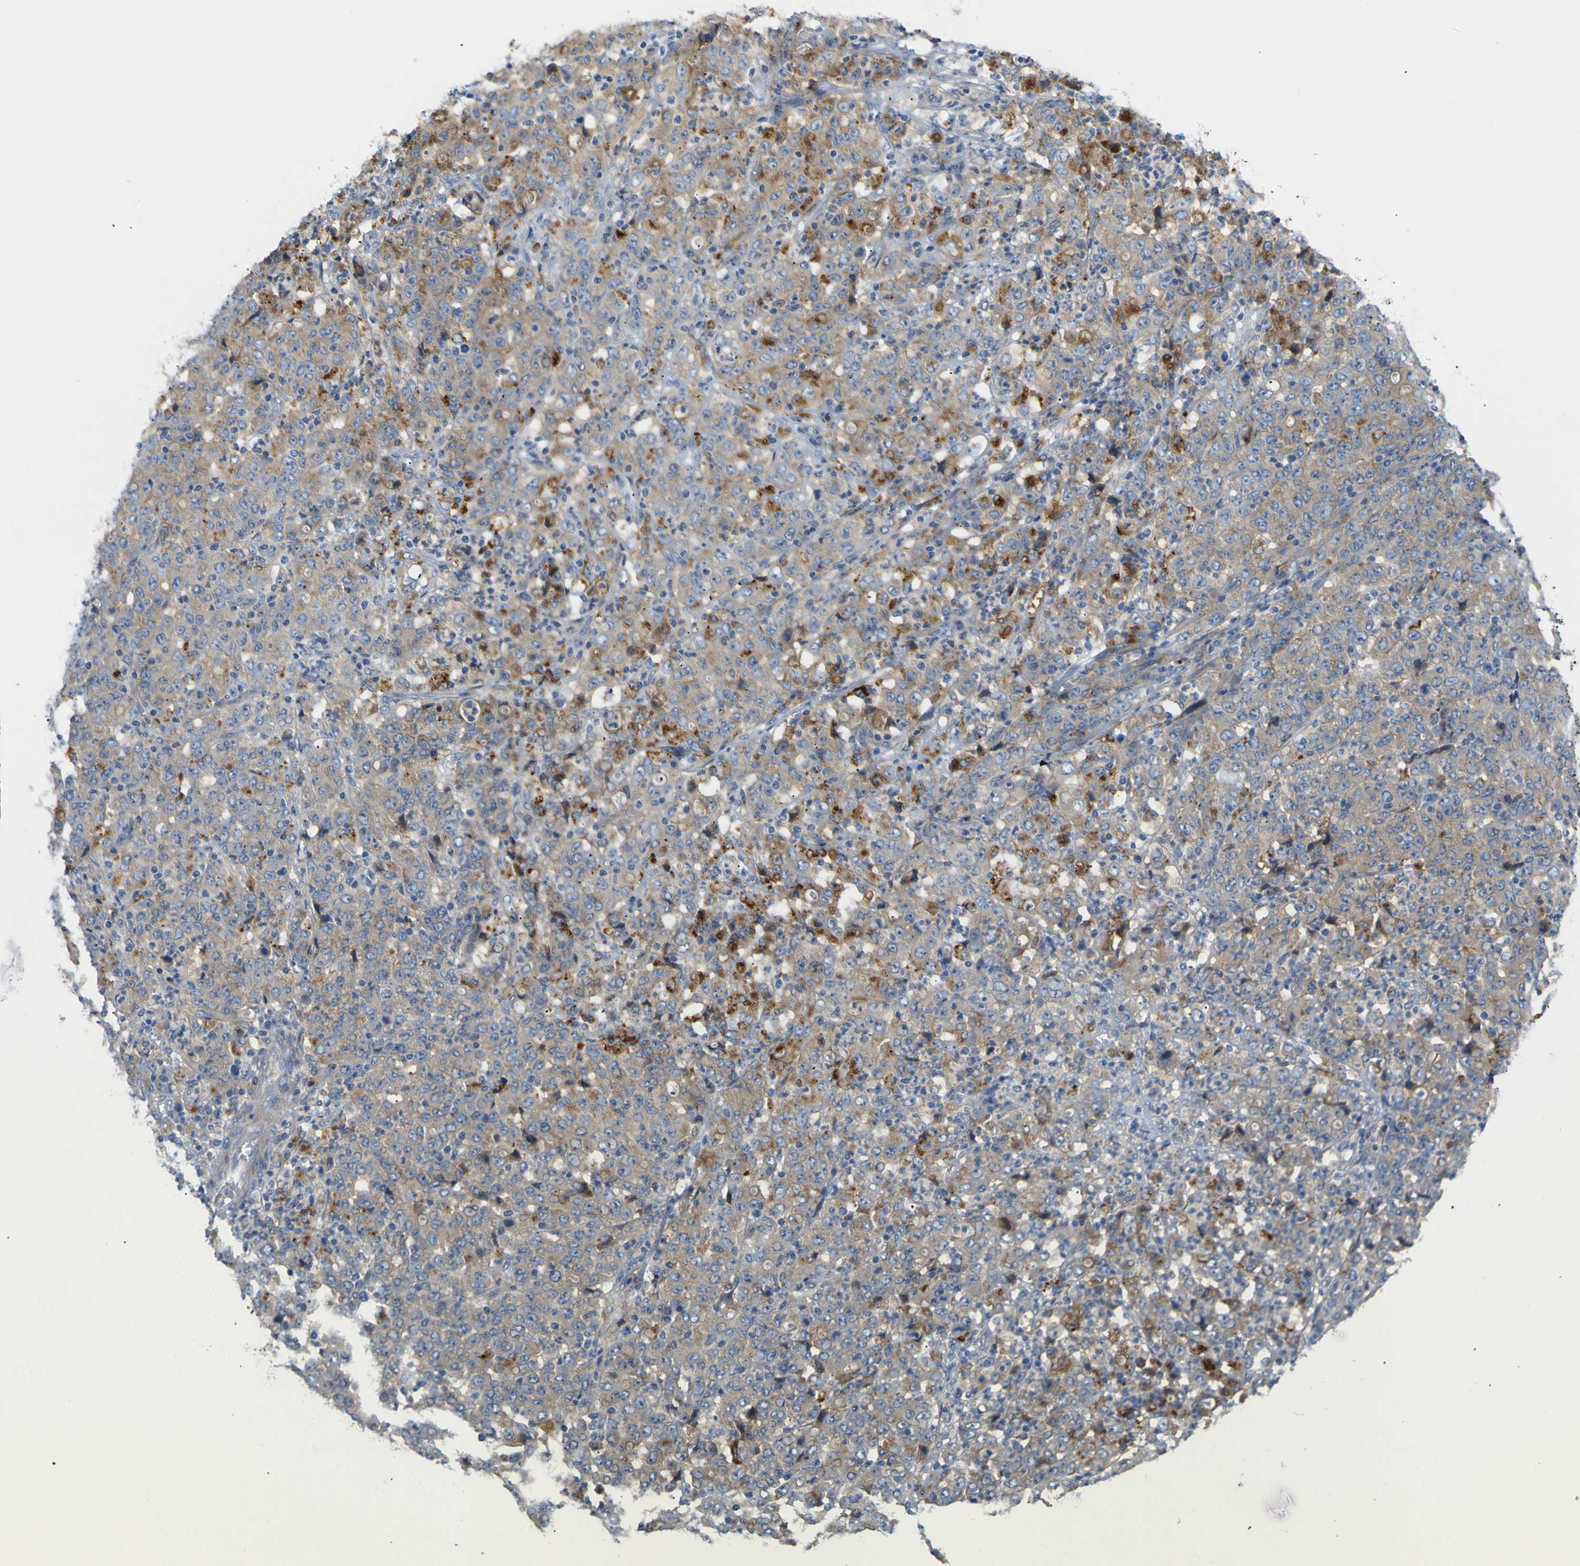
{"staining": {"intensity": "weak", "quantity": ">75%", "location": "cytoplasmic/membranous"}, "tissue": "stomach cancer", "cell_type": "Tumor cells", "image_type": "cancer", "snomed": [{"axis": "morphology", "description": "Adenocarcinoma, NOS"}, {"axis": "topography", "description": "Stomach, lower"}], "caption": "Stomach adenocarcinoma stained with DAB IHC shows low levels of weak cytoplasmic/membranous positivity in approximately >75% of tumor cells.", "gene": "SYPL1", "patient": {"sex": "female", "age": 71}}